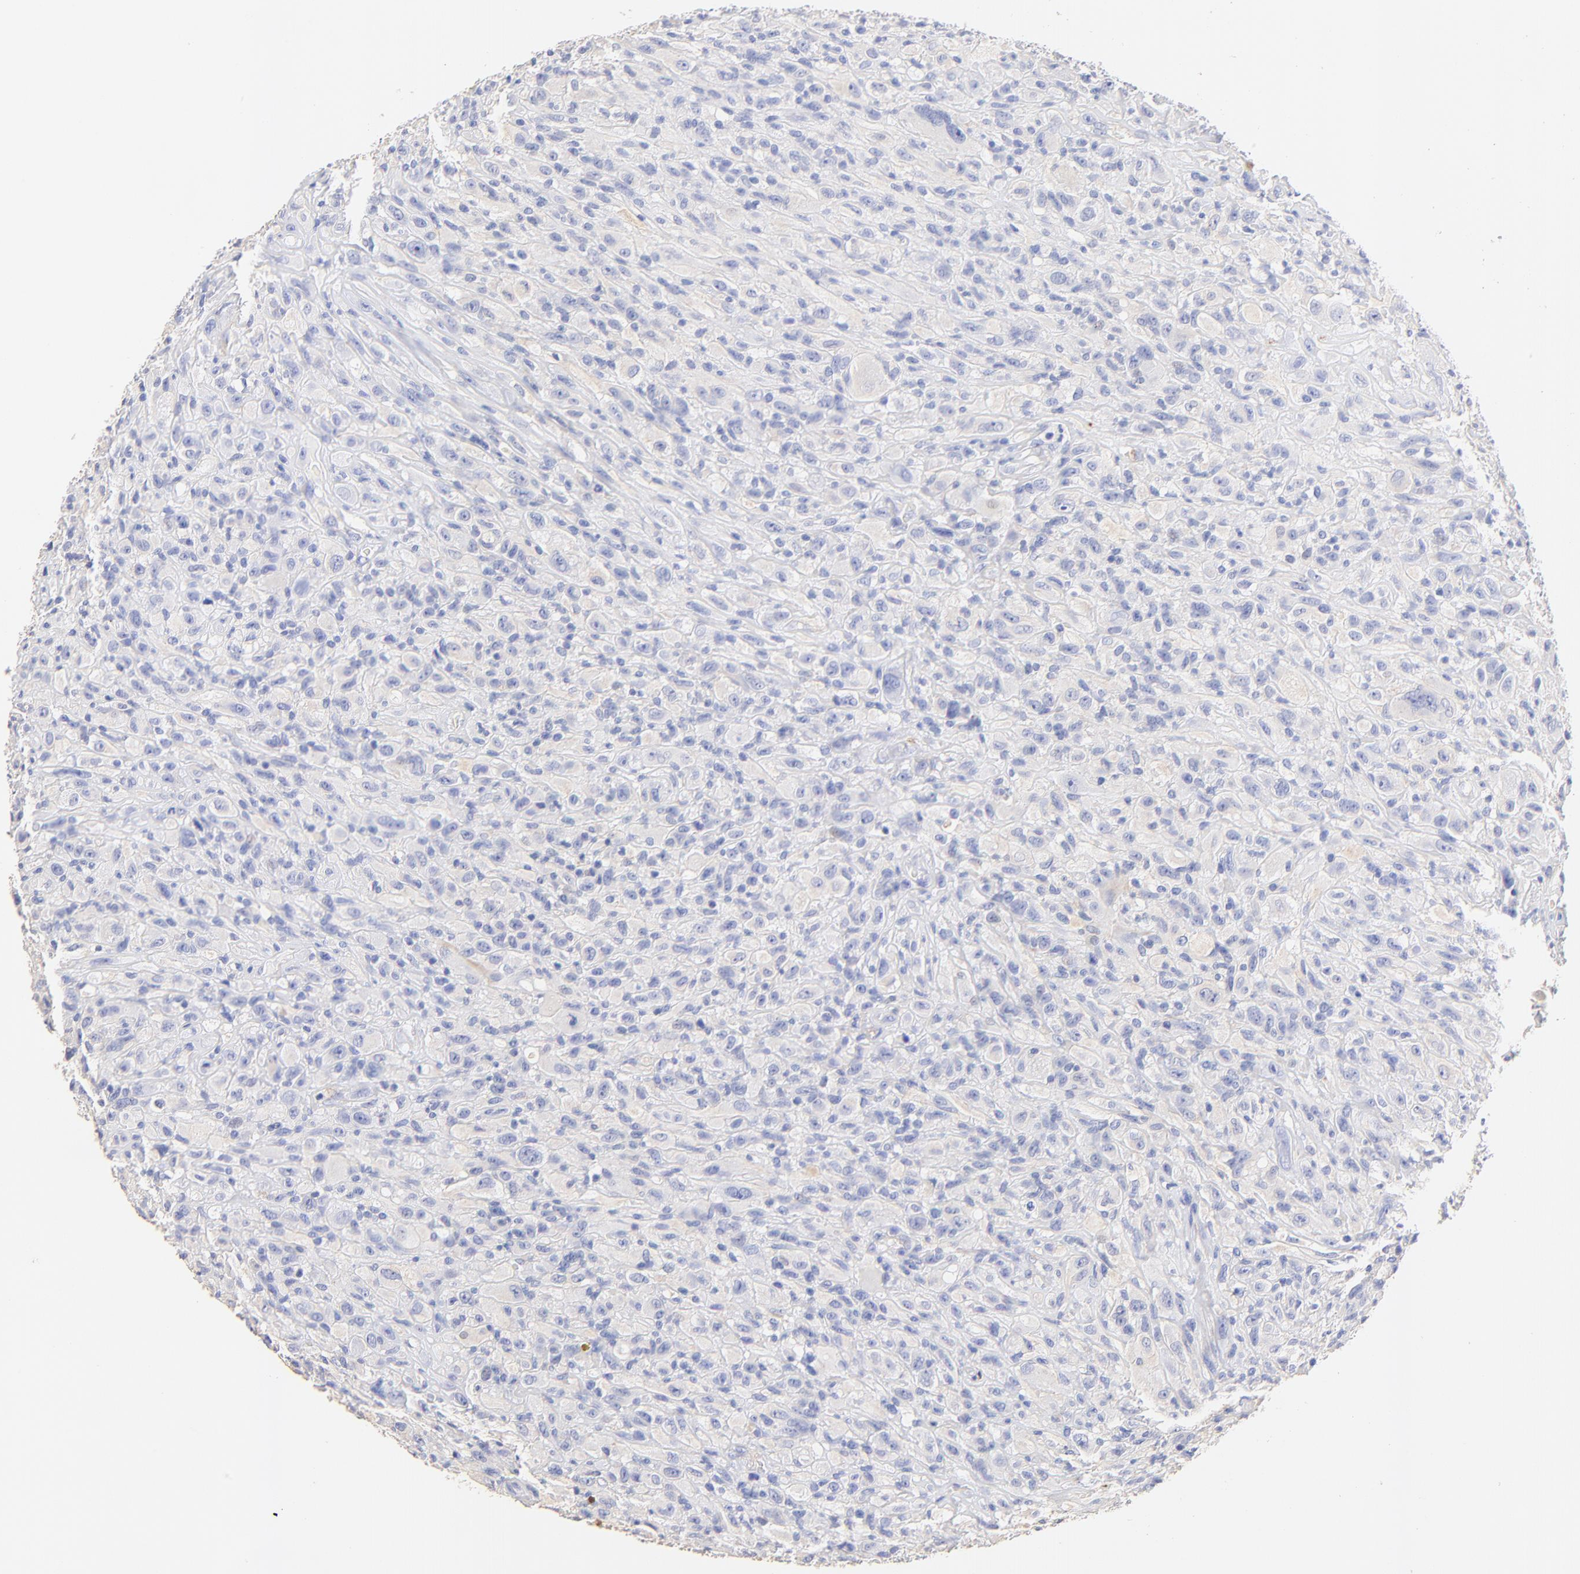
{"staining": {"intensity": "negative", "quantity": "none", "location": "none"}, "tissue": "glioma", "cell_type": "Tumor cells", "image_type": "cancer", "snomed": [{"axis": "morphology", "description": "Glioma, malignant, High grade"}, {"axis": "topography", "description": "Brain"}], "caption": "Glioma was stained to show a protein in brown. There is no significant expression in tumor cells.", "gene": "ACTRT1", "patient": {"sex": "male", "age": 48}}